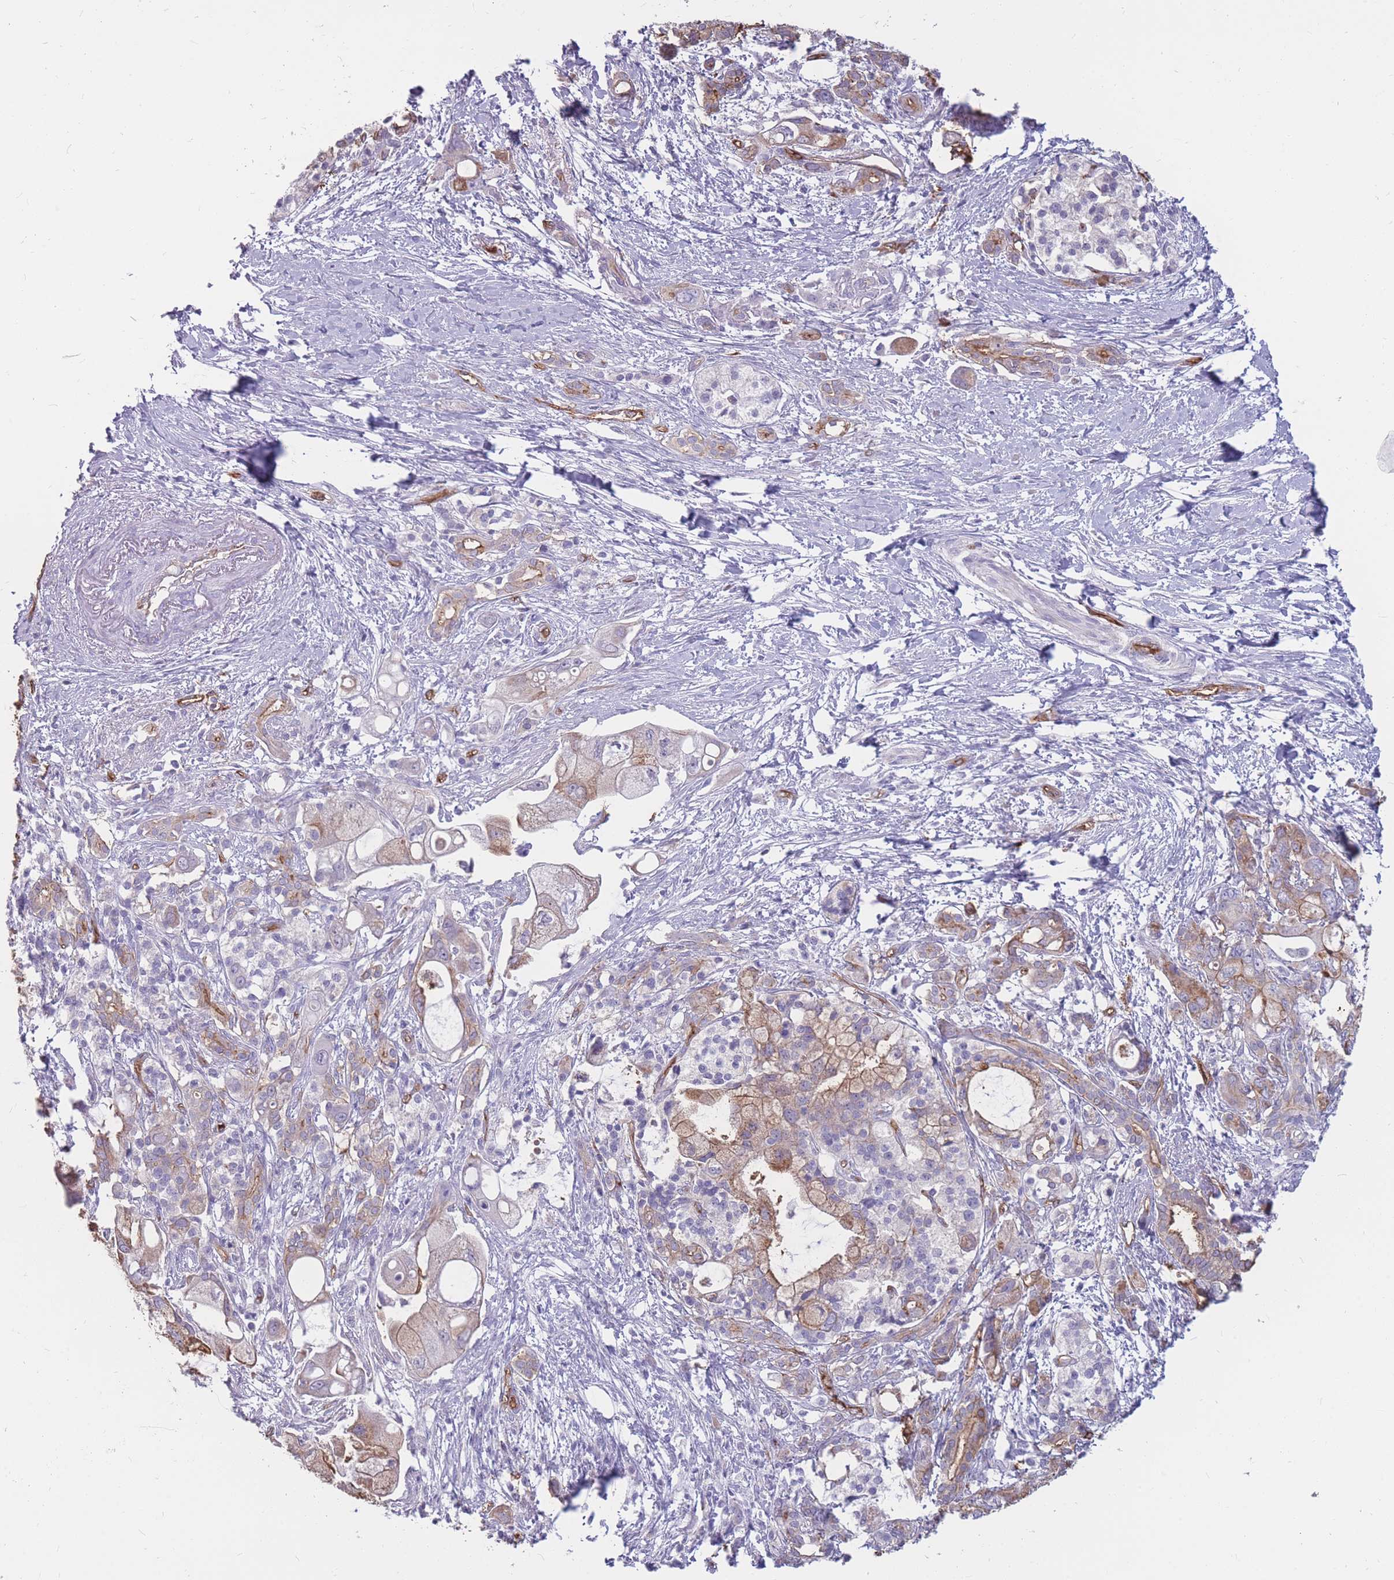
{"staining": {"intensity": "moderate", "quantity": "25%-75%", "location": "cytoplasmic/membranous"}, "tissue": "pancreatic cancer", "cell_type": "Tumor cells", "image_type": "cancer", "snomed": [{"axis": "morphology", "description": "Adenocarcinoma, NOS"}, {"axis": "topography", "description": "Pancreas"}], "caption": "A high-resolution photomicrograph shows immunohistochemistry staining of pancreatic cancer, which displays moderate cytoplasmic/membranous positivity in about 25%-75% of tumor cells.", "gene": "GNA11", "patient": {"sex": "male", "age": 68}}